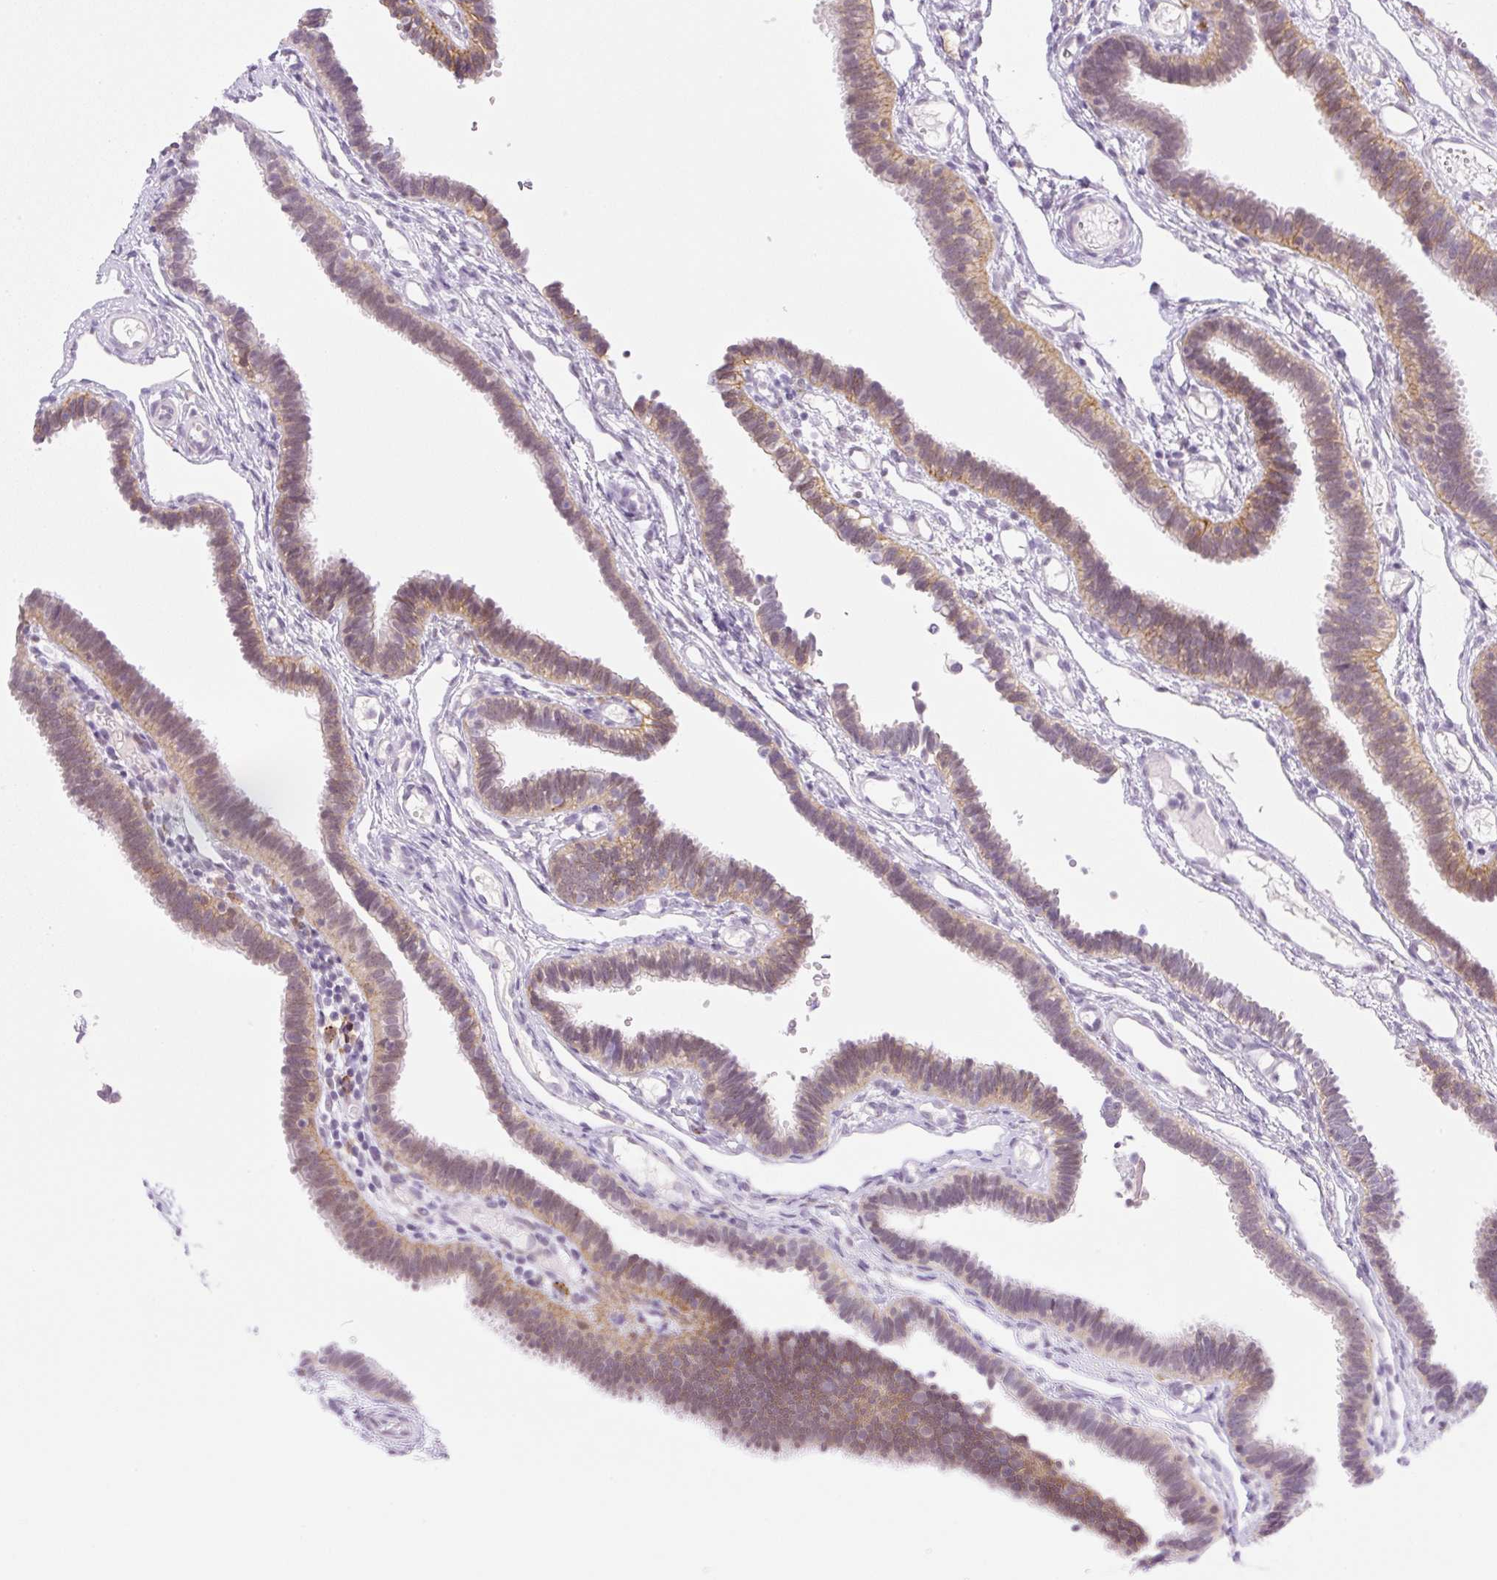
{"staining": {"intensity": "weak", "quantity": "25%-75%", "location": "cytoplasmic/membranous,nuclear"}, "tissue": "fallopian tube", "cell_type": "Glandular cells", "image_type": "normal", "snomed": [{"axis": "morphology", "description": "Normal tissue, NOS"}, {"axis": "topography", "description": "Fallopian tube"}], "caption": "Glandular cells demonstrate low levels of weak cytoplasmic/membranous,nuclear expression in about 25%-75% of cells in normal fallopian tube. Using DAB (3,3'-diaminobenzidine) (brown) and hematoxylin (blue) stains, captured at high magnification using brightfield microscopy.", "gene": "PALM3", "patient": {"sex": "female", "age": 37}}